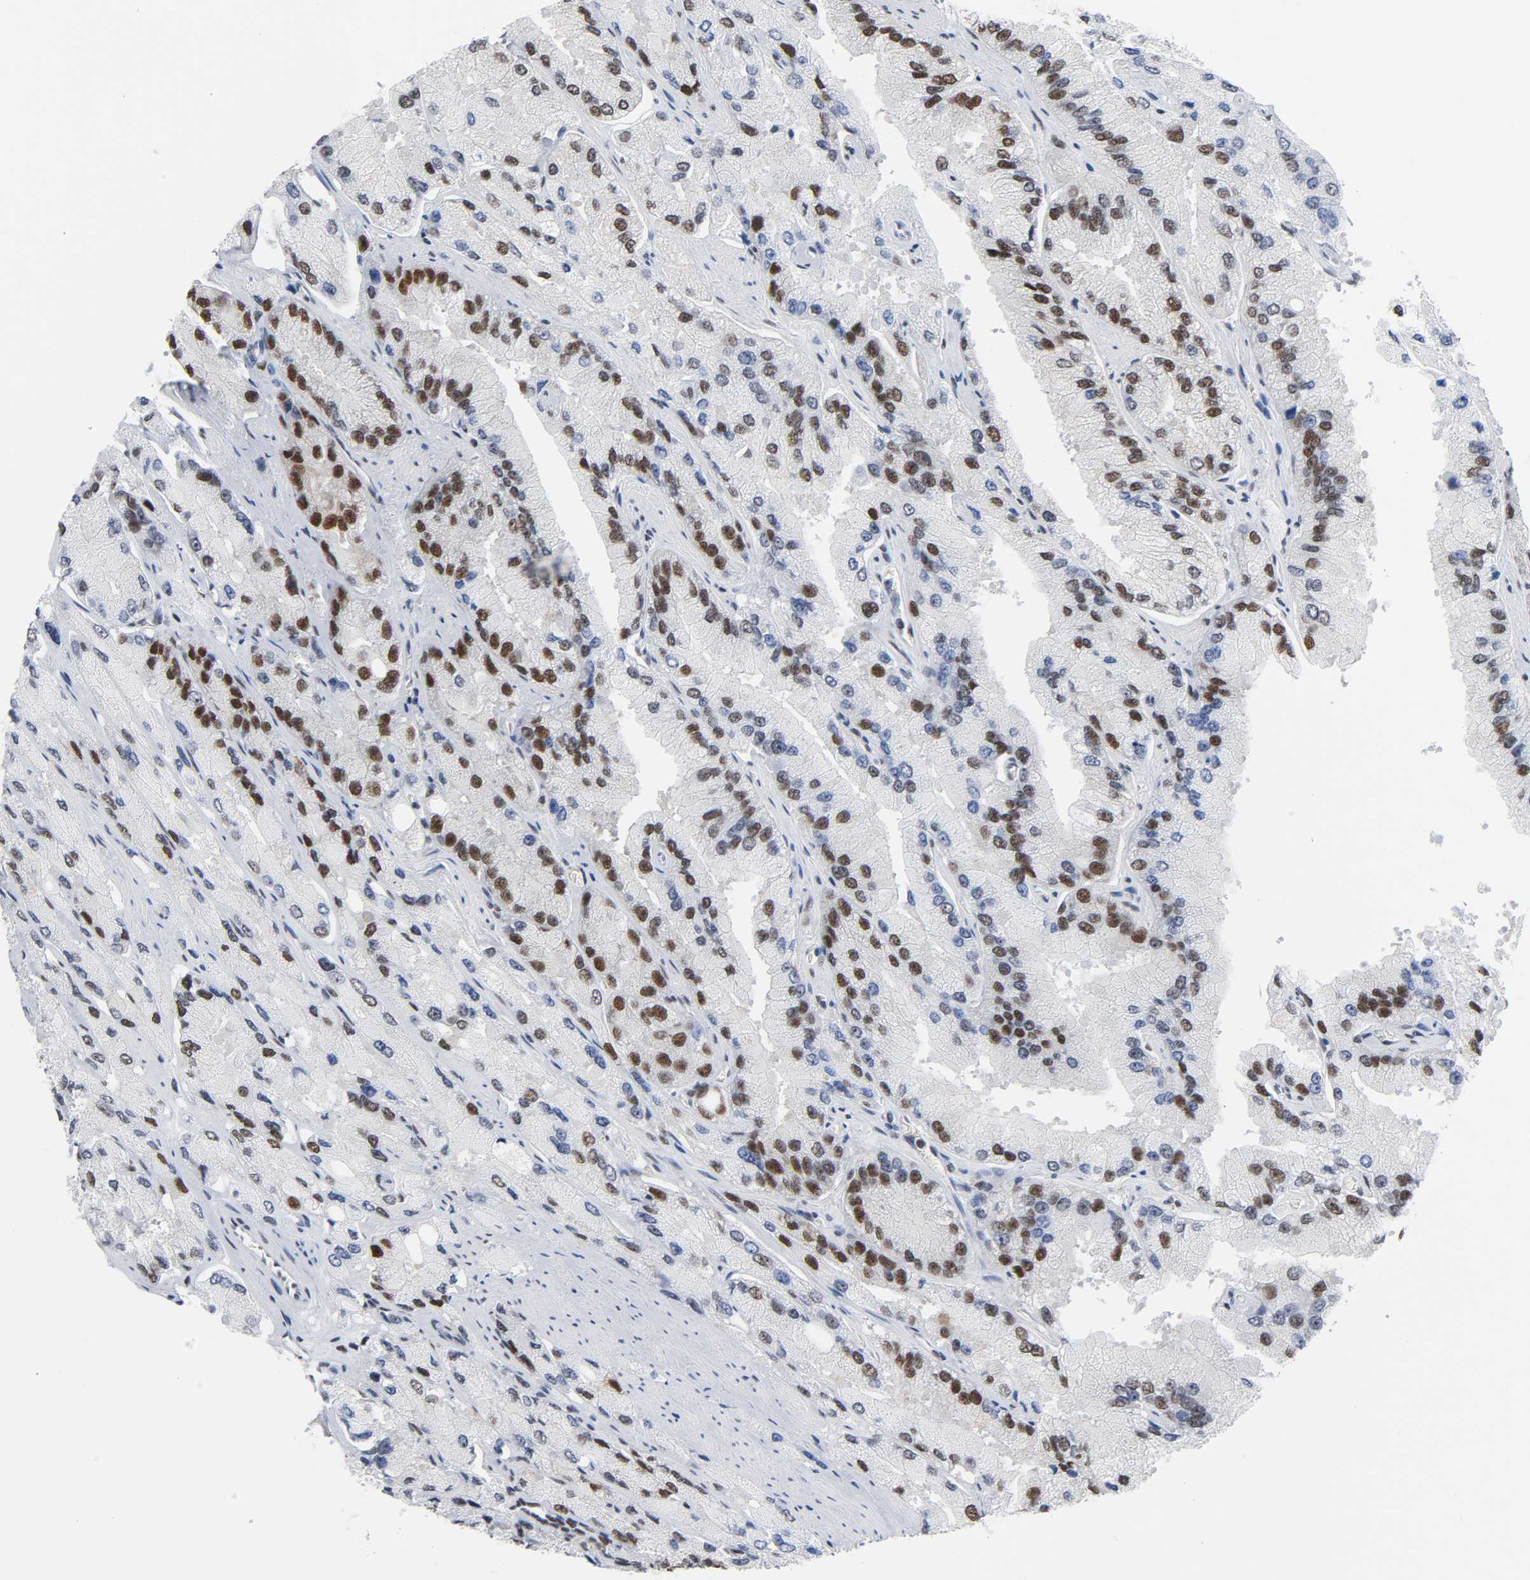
{"staining": {"intensity": "moderate", "quantity": "25%-75%", "location": "nuclear"}, "tissue": "prostate cancer", "cell_type": "Tumor cells", "image_type": "cancer", "snomed": [{"axis": "morphology", "description": "Adenocarcinoma, High grade"}, {"axis": "topography", "description": "Prostate"}], "caption": "About 25%-75% of tumor cells in prostate cancer (adenocarcinoma (high-grade)) display moderate nuclear protein expression as visualized by brown immunohistochemical staining.", "gene": "CSTF2", "patient": {"sex": "male", "age": 58}}